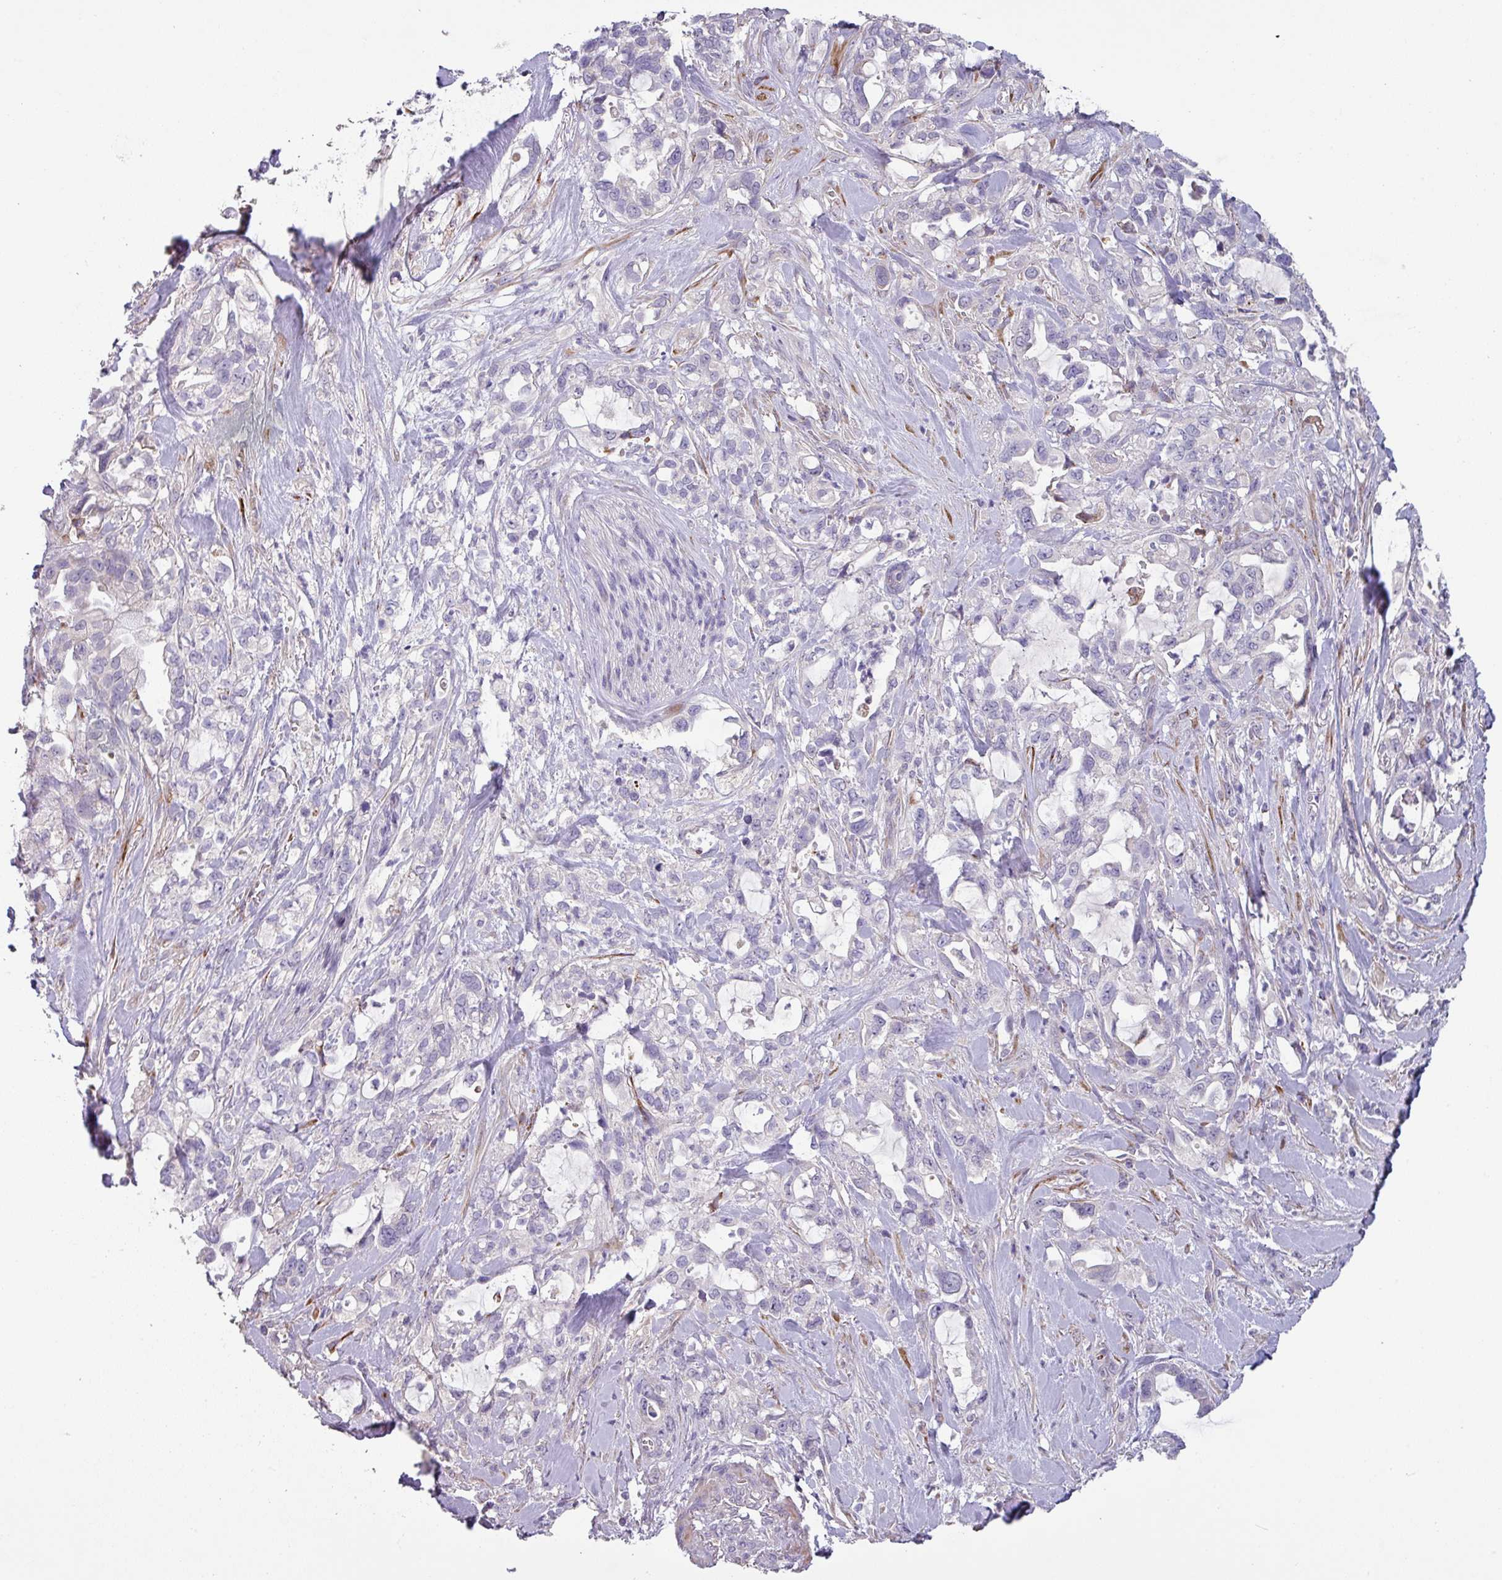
{"staining": {"intensity": "negative", "quantity": "none", "location": "none"}, "tissue": "pancreatic cancer", "cell_type": "Tumor cells", "image_type": "cancer", "snomed": [{"axis": "morphology", "description": "Adenocarcinoma, NOS"}, {"axis": "topography", "description": "Pancreas"}], "caption": "Immunohistochemical staining of adenocarcinoma (pancreatic) exhibits no significant positivity in tumor cells. (DAB IHC with hematoxylin counter stain).", "gene": "KLHL3", "patient": {"sex": "female", "age": 61}}